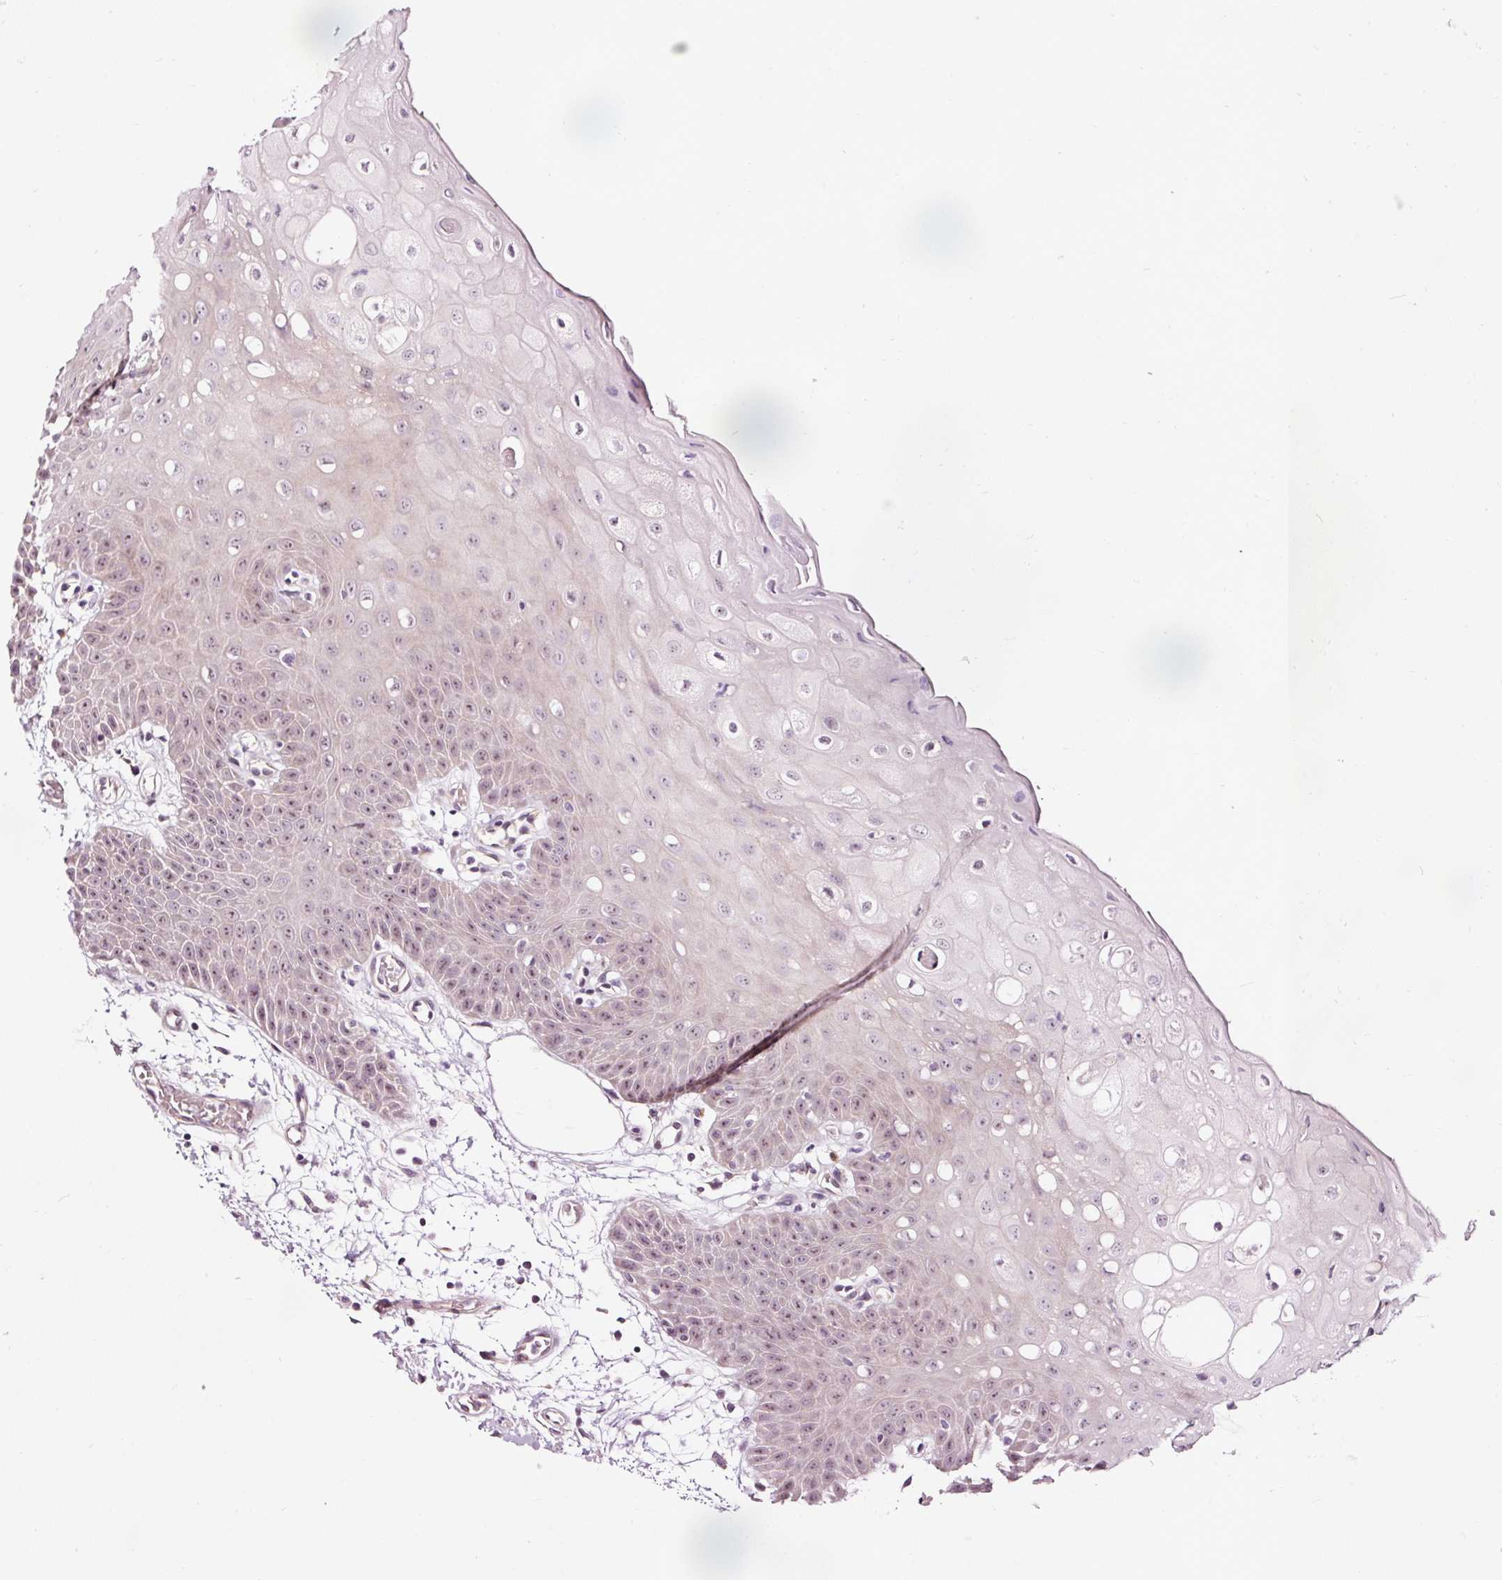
{"staining": {"intensity": "weak", "quantity": "25%-75%", "location": "nuclear"}, "tissue": "oral mucosa", "cell_type": "Squamous epithelial cells", "image_type": "normal", "snomed": [{"axis": "morphology", "description": "Normal tissue, NOS"}, {"axis": "topography", "description": "Oral tissue"}, {"axis": "topography", "description": "Tounge, NOS"}], "caption": "Squamous epithelial cells exhibit weak nuclear positivity in about 25%-75% of cells in normal oral mucosa.", "gene": "UTP14A", "patient": {"sex": "female", "age": 59}}